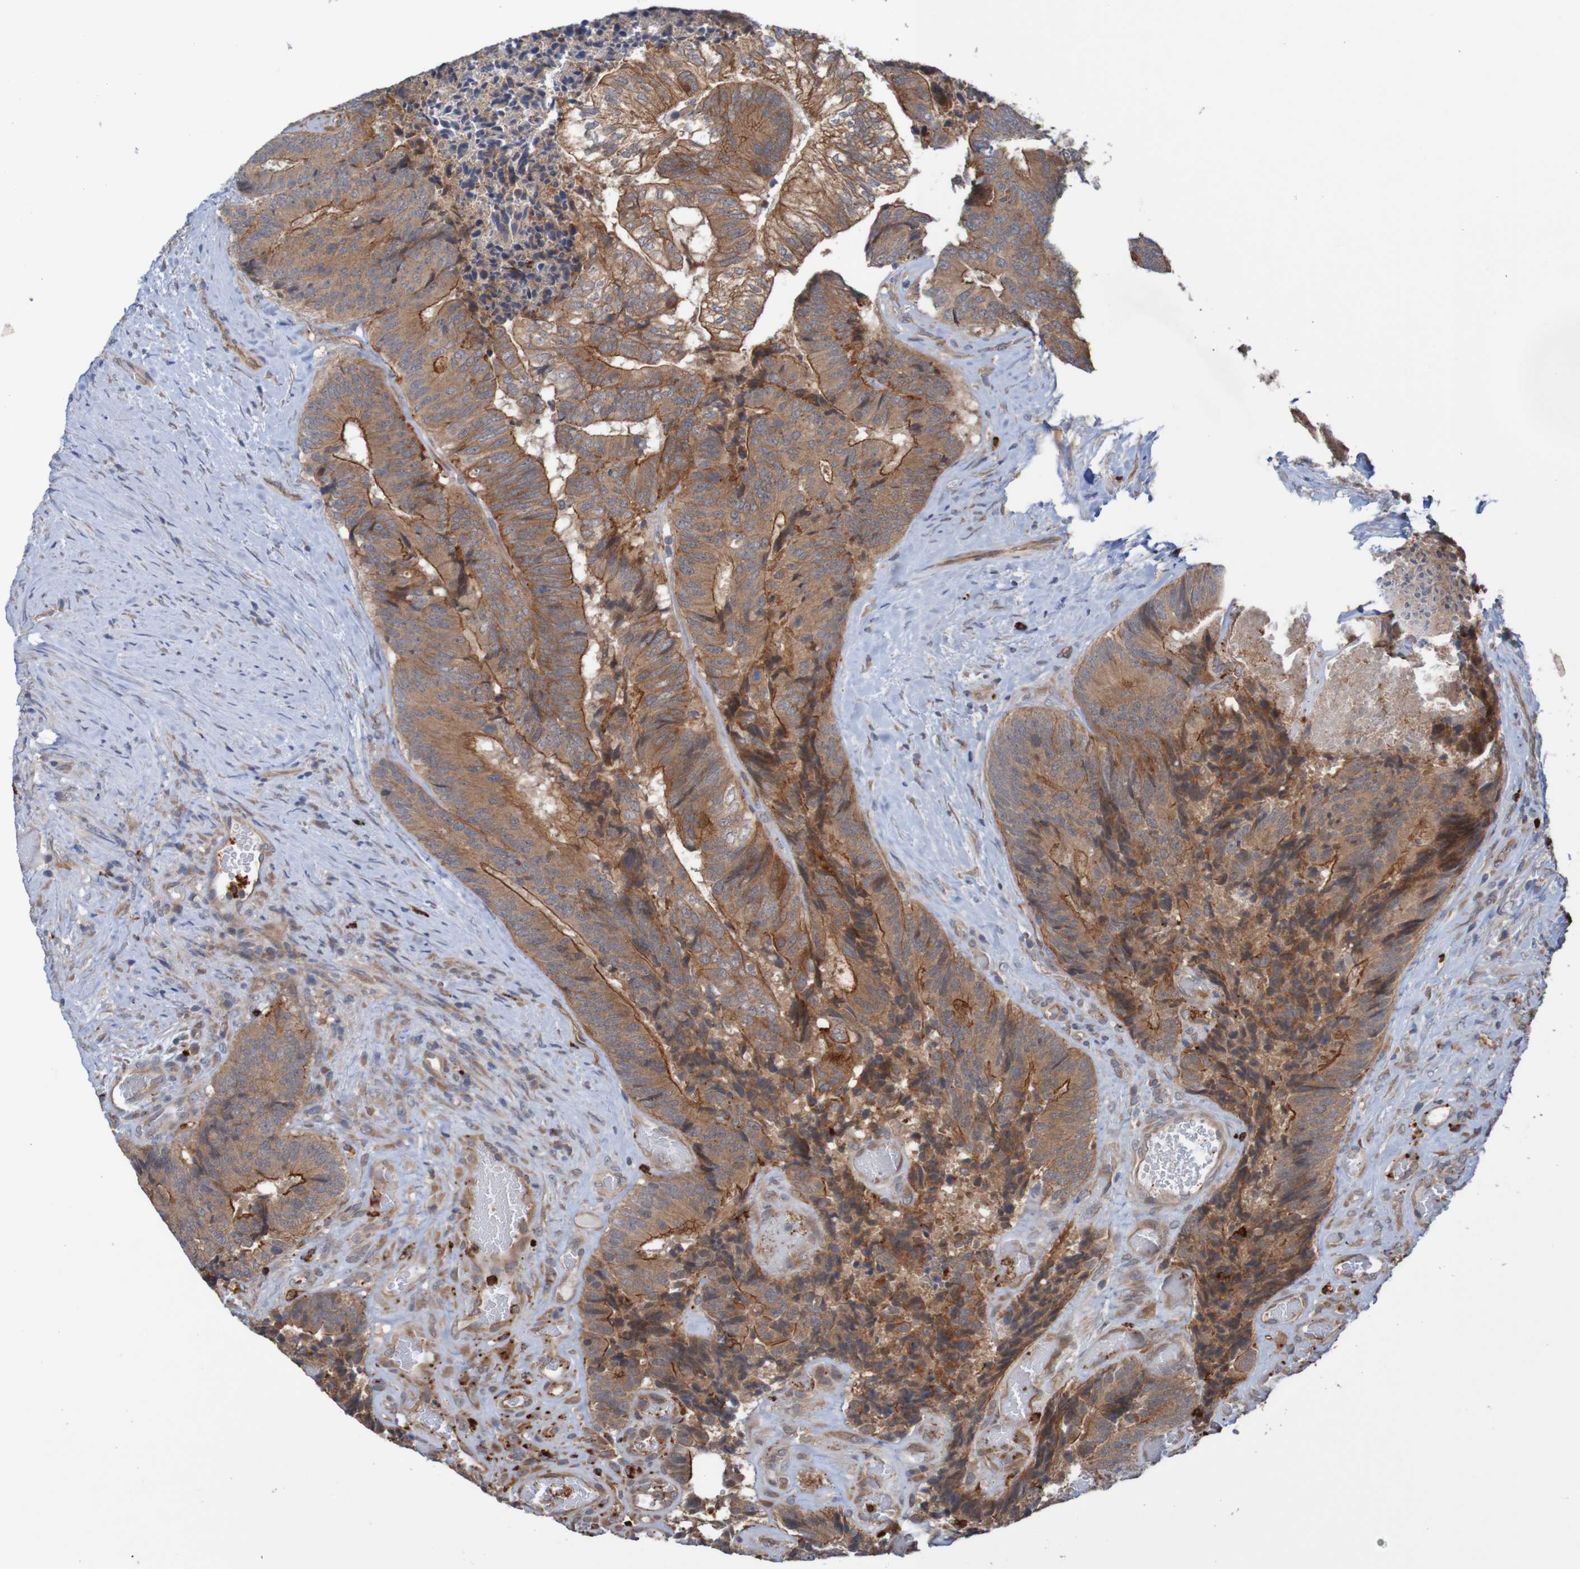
{"staining": {"intensity": "strong", "quantity": ">75%", "location": "cytoplasmic/membranous"}, "tissue": "colorectal cancer", "cell_type": "Tumor cells", "image_type": "cancer", "snomed": [{"axis": "morphology", "description": "Adenocarcinoma, NOS"}, {"axis": "topography", "description": "Rectum"}], "caption": "A photomicrograph of colorectal cancer (adenocarcinoma) stained for a protein displays strong cytoplasmic/membranous brown staining in tumor cells.", "gene": "ST8SIA6", "patient": {"sex": "male", "age": 72}}